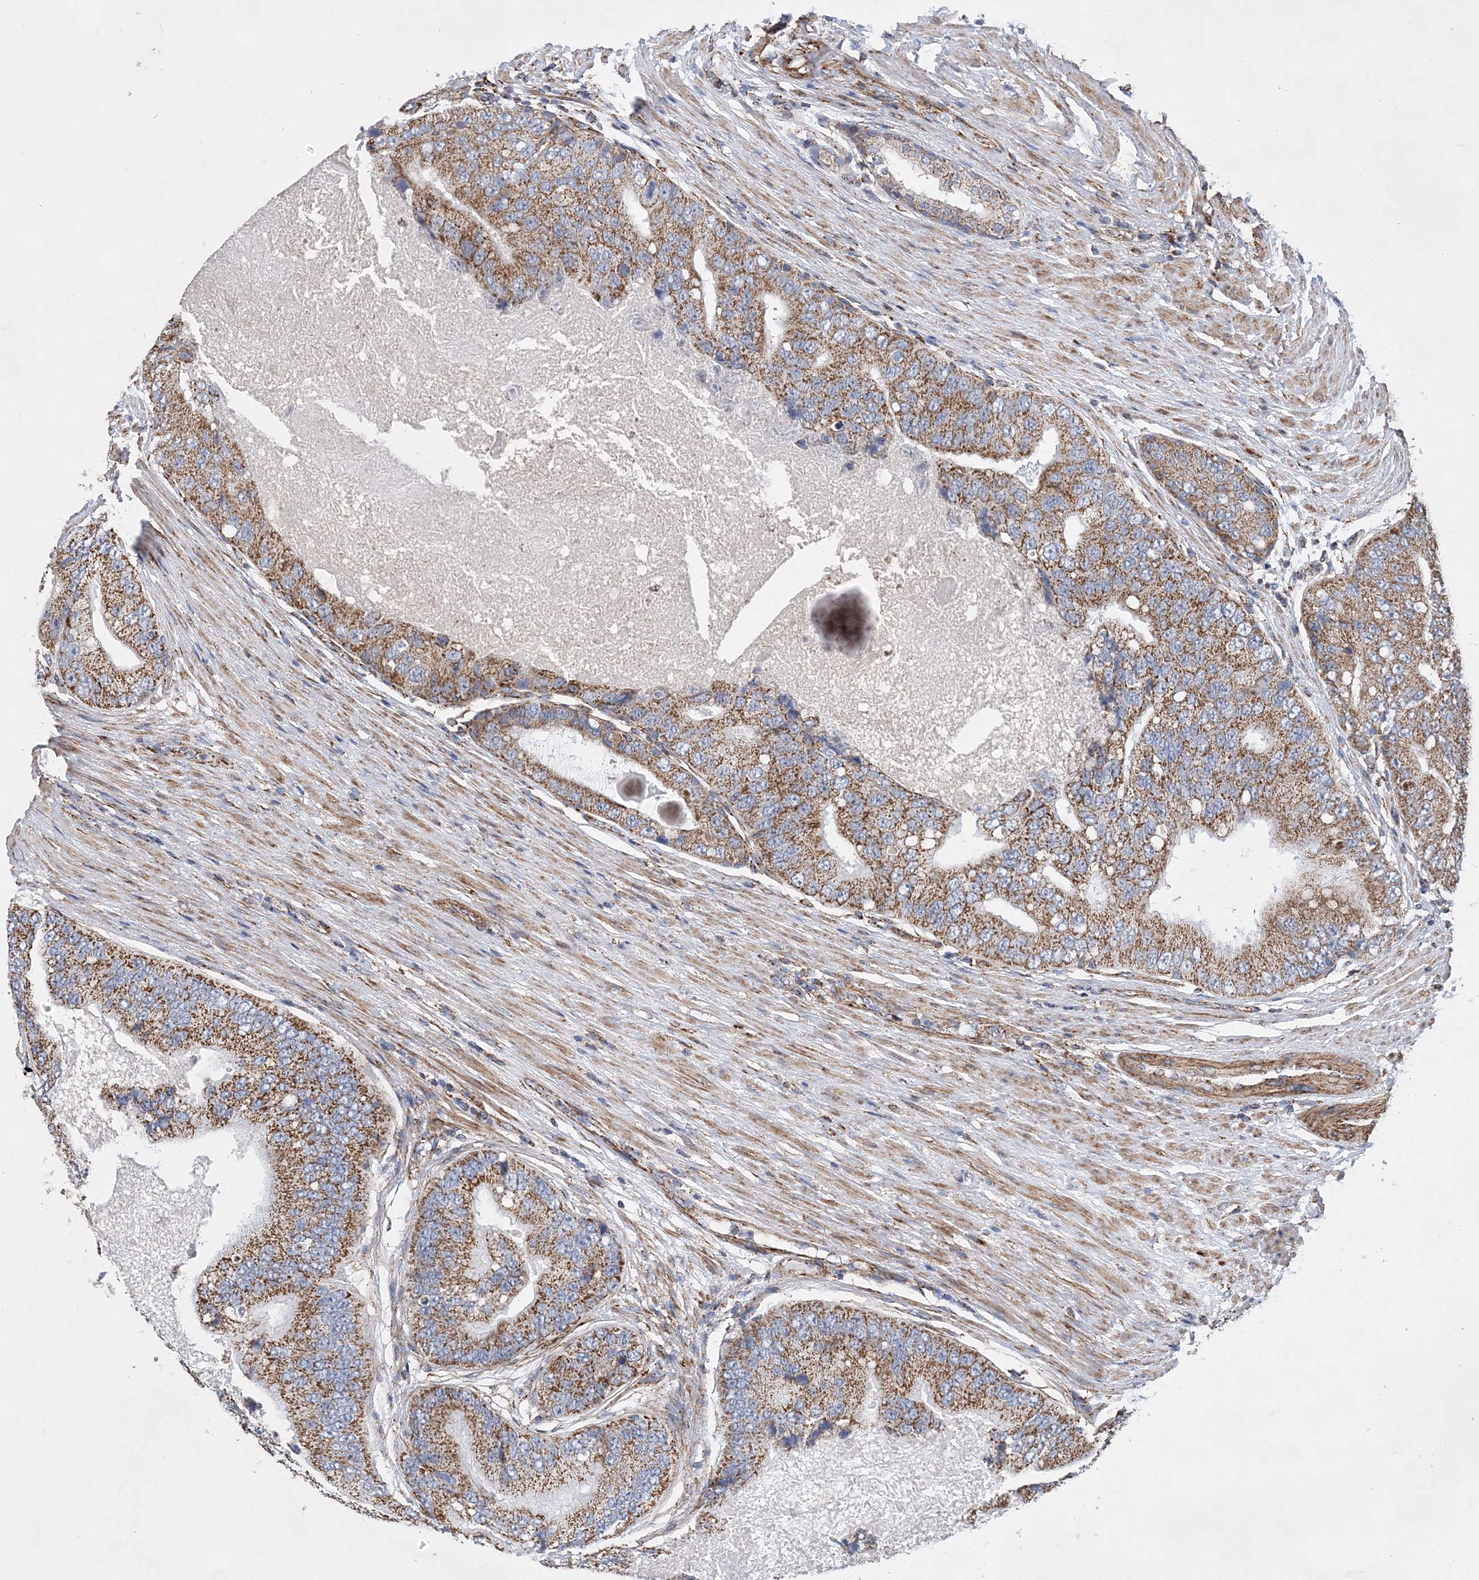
{"staining": {"intensity": "moderate", "quantity": ">75%", "location": "cytoplasmic/membranous"}, "tissue": "prostate cancer", "cell_type": "Tumor cells", "image_type": "cancer", "snomed": [{"axis": "morphology", "description": "Adenocarcinoma, High grade"}, {"axis": "topography", "description": "Prostate"}], "caption": "Prostate high-grade adenocarcinoma stained for a protein displays moderate cytoplasmic/membranous positivity in tumor cells.", "gene": "ACOT9", "patient": {"sex": "male", "age": 70}}